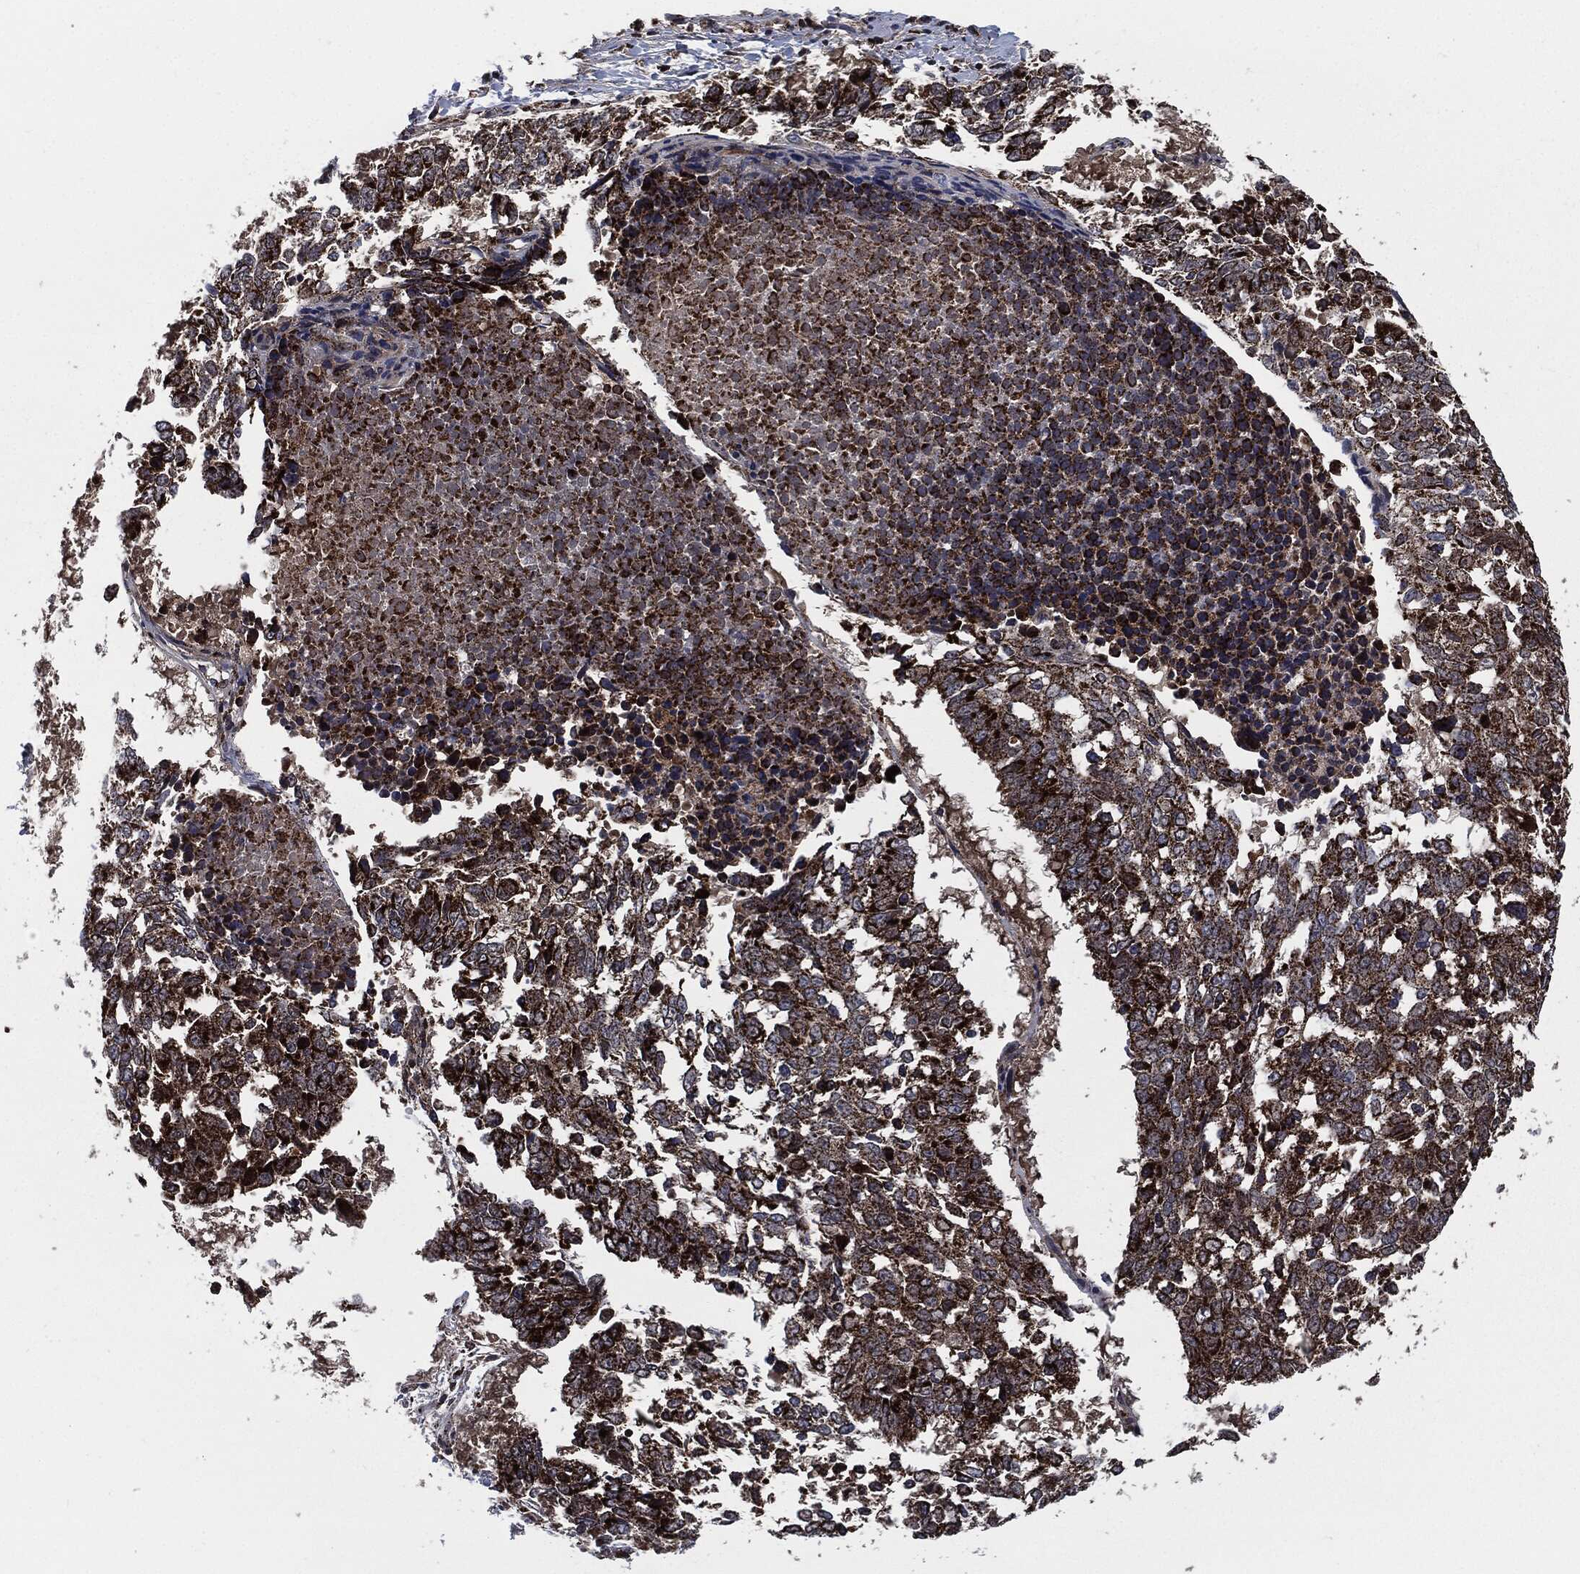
{"staining": {"intensity": "strong", "quantity": "25%-75%", "location": "cytoplasmic/membranous"}, "tissue": "lung cancer", "cell_type": "Tumor cells", "image_type": "cancer", "snomed": [{"axis": "morphology", "description": "Squamous cell carcinoma, NOS"}, {"axis": "topography", "description": "Lung"}], "caption": "Immunohistochemical staining of human lung cancer demonstrates strong cytoplasmic/membranous protein positivity in approximately 25%-75% of tumor cells.", "gene": "FH", "patient": {"sex": "male", "age": 82}}